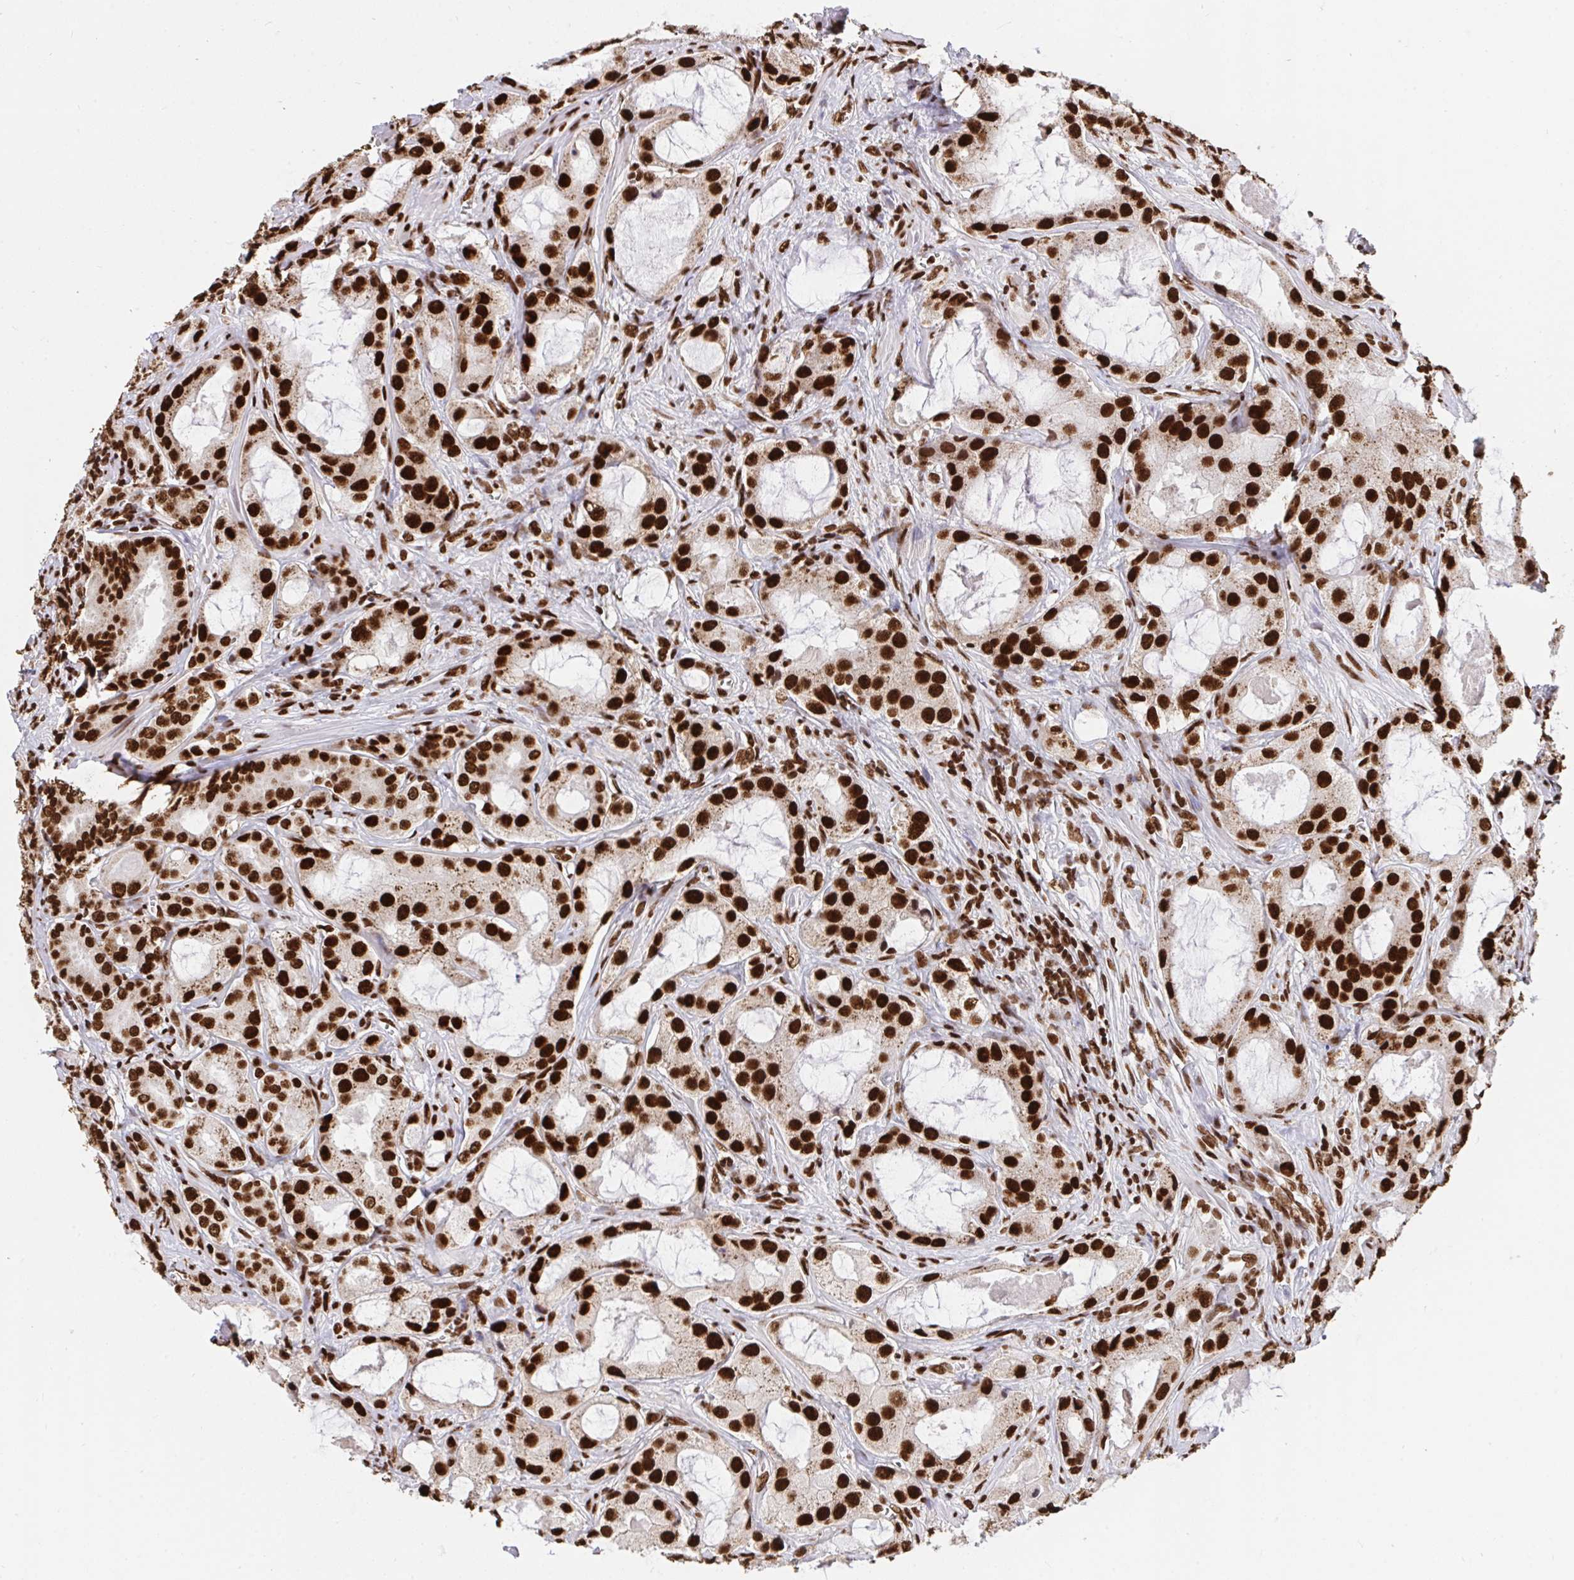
{"staining": {"intensity": "strong", "quantity": ">75%", "location": "cytoplasmic/membranous,nuclear"}, "tissue": "prostate cancer", "cell_type": "Tumor cells", "image_type": "cancer", "snomed": [{"axis": "morphology", "description": "Adenocarcinoma, High grade"}, {"axis": "topography", "description": "Prostate"}], "caption": "Immunohistochemistry of high-grade adenocarcinoma (prostate) reveals high levels of strong cytoplasmic/membranous and nuclear expression in about >75% of tumor cells. (DAB = brown stain, brightfield microscopy at high magnification).", "gene": "HNRNPL", "patient": {"sex": "male", "age": 64}}